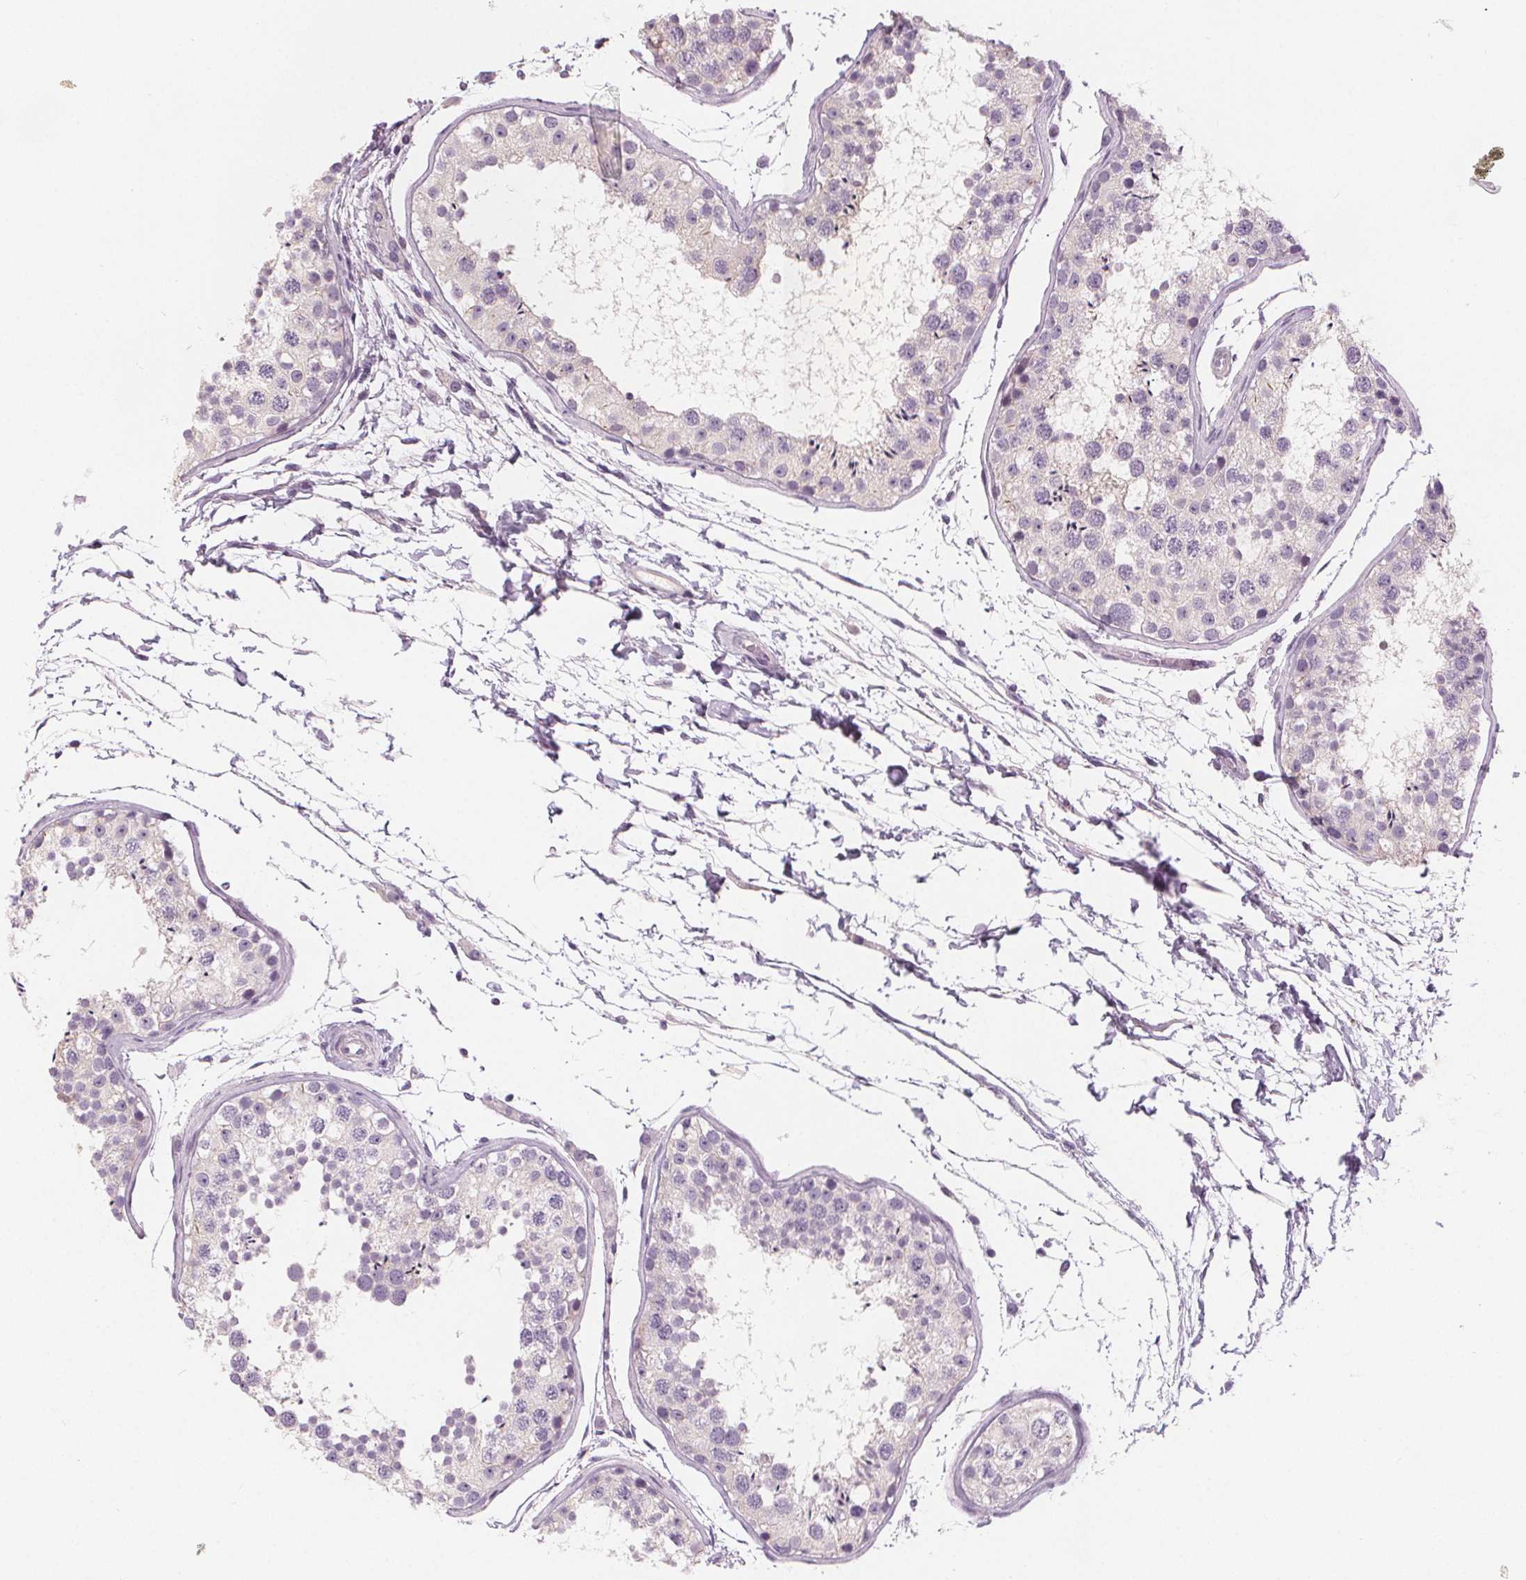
{"staining": {"intensity": "negative", "quantity": "none", "location": "none"}, "tissue": "testis", "cell_type": "Cells in seminiferous ducts", "image_type": "normal", "snomed": [{"axis": "morphology", "description": "Normal tissue, NOS"}, {"axis": "topography", "description": "Testis"}], "caption": "The histopathology image reveals no significant expression in cells in seminiferous ducts of testis.", "gene": "SLC5A12", "patient": {"sex": "male", "age": 29}}